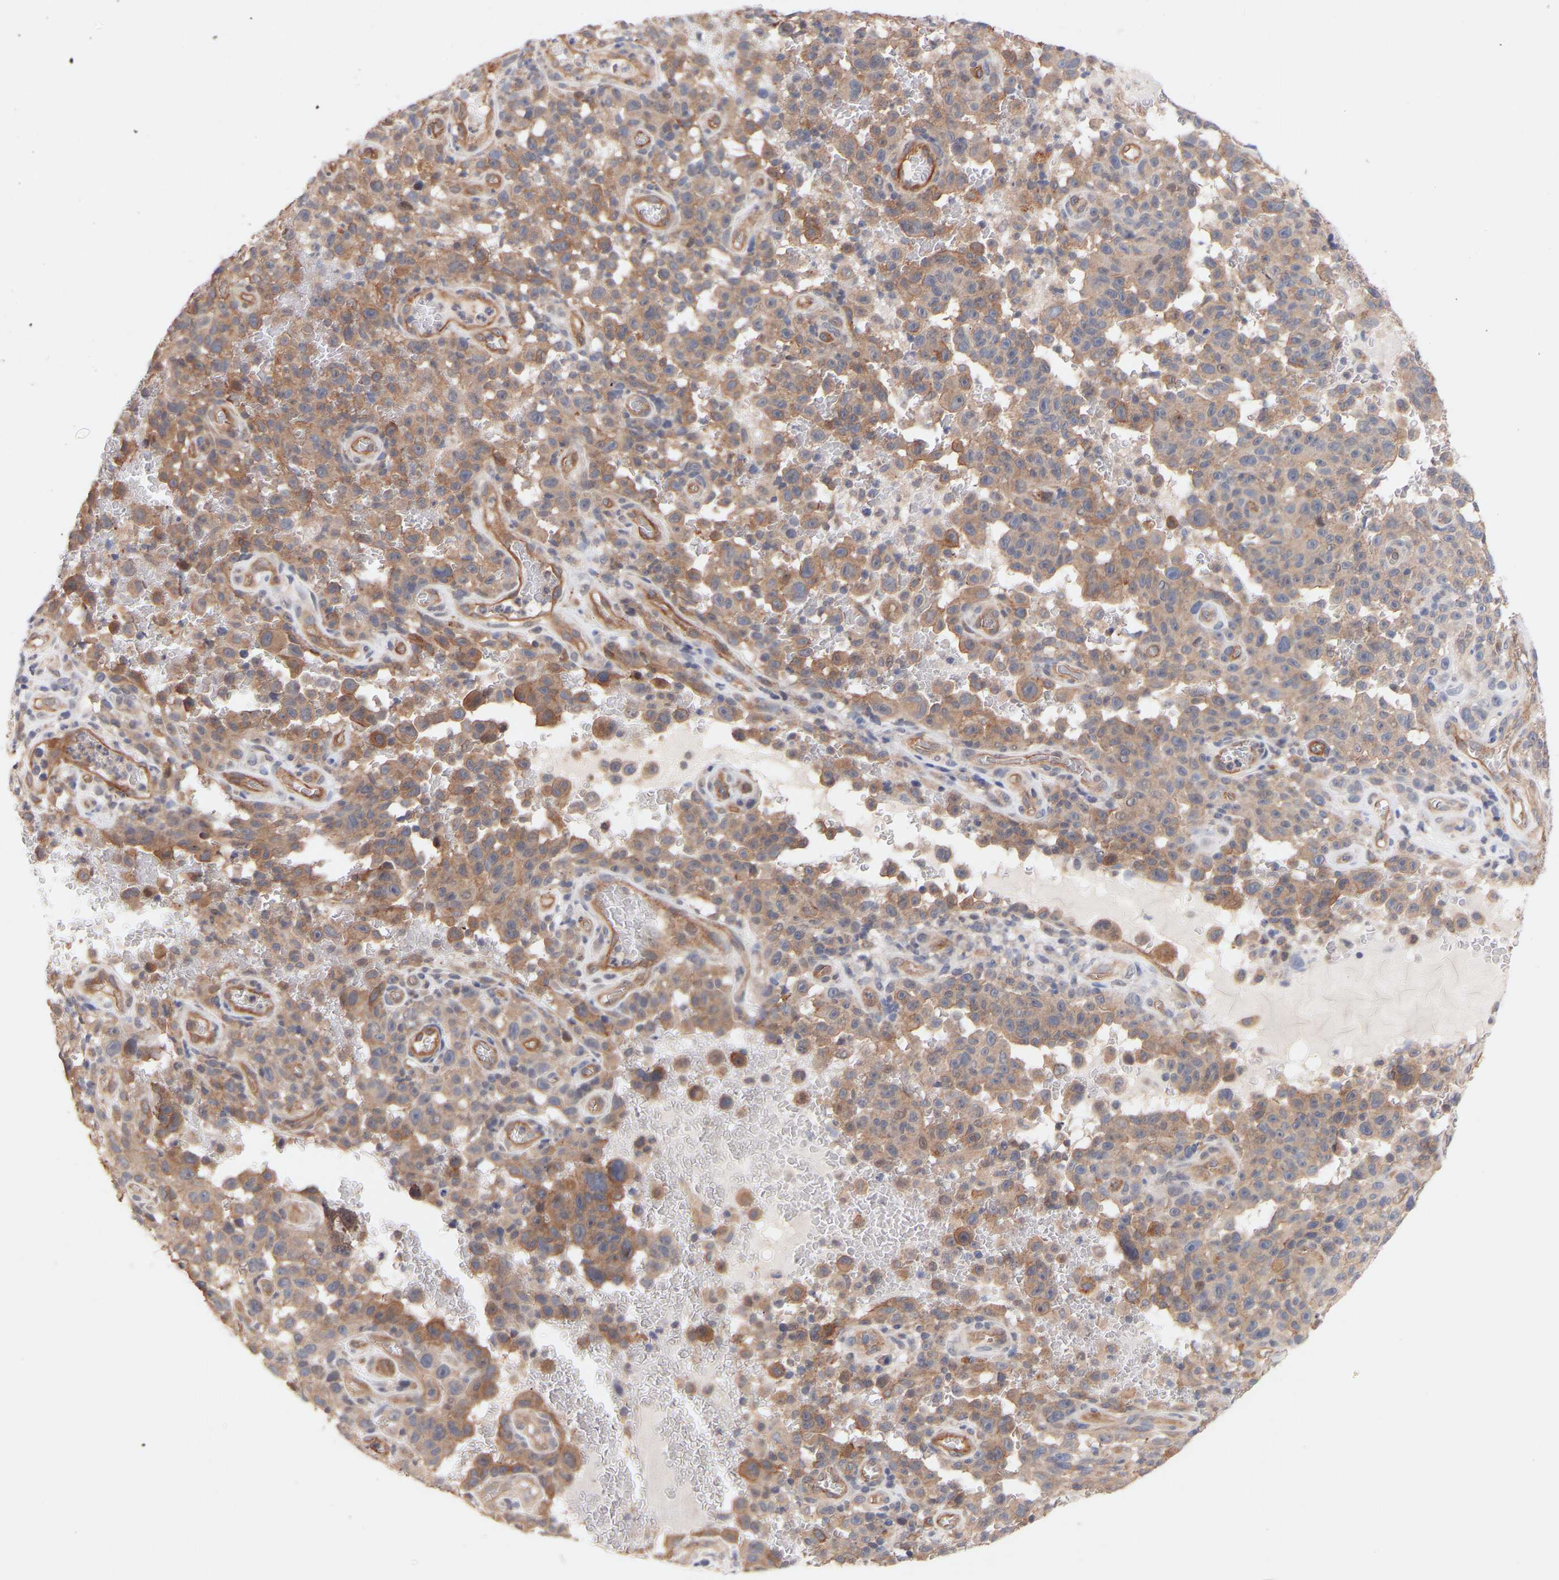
{"staining": {"intensity": "moderate", "quantity": ">75%", "location": "cytoplasmic/membranous"}, "tissue": "melanoma", "cell_type": "Tumor cells", "image_type": "cancer", "snomed": [{"axis": "morphology", "description": "Malignant melanoma, NOS"}, {"axis": "topography", "description": "Skin"}], "caption": "A medium amount of moderate cytoplasmic/membranous staining is appreciated in about >75% of tumor cells in malignant melanoma tissue. (DAB IHC with brightfield microscopy, high magnification).", "gene": "PDLIM5", "patient": {"sex": "female", "age": 82}}